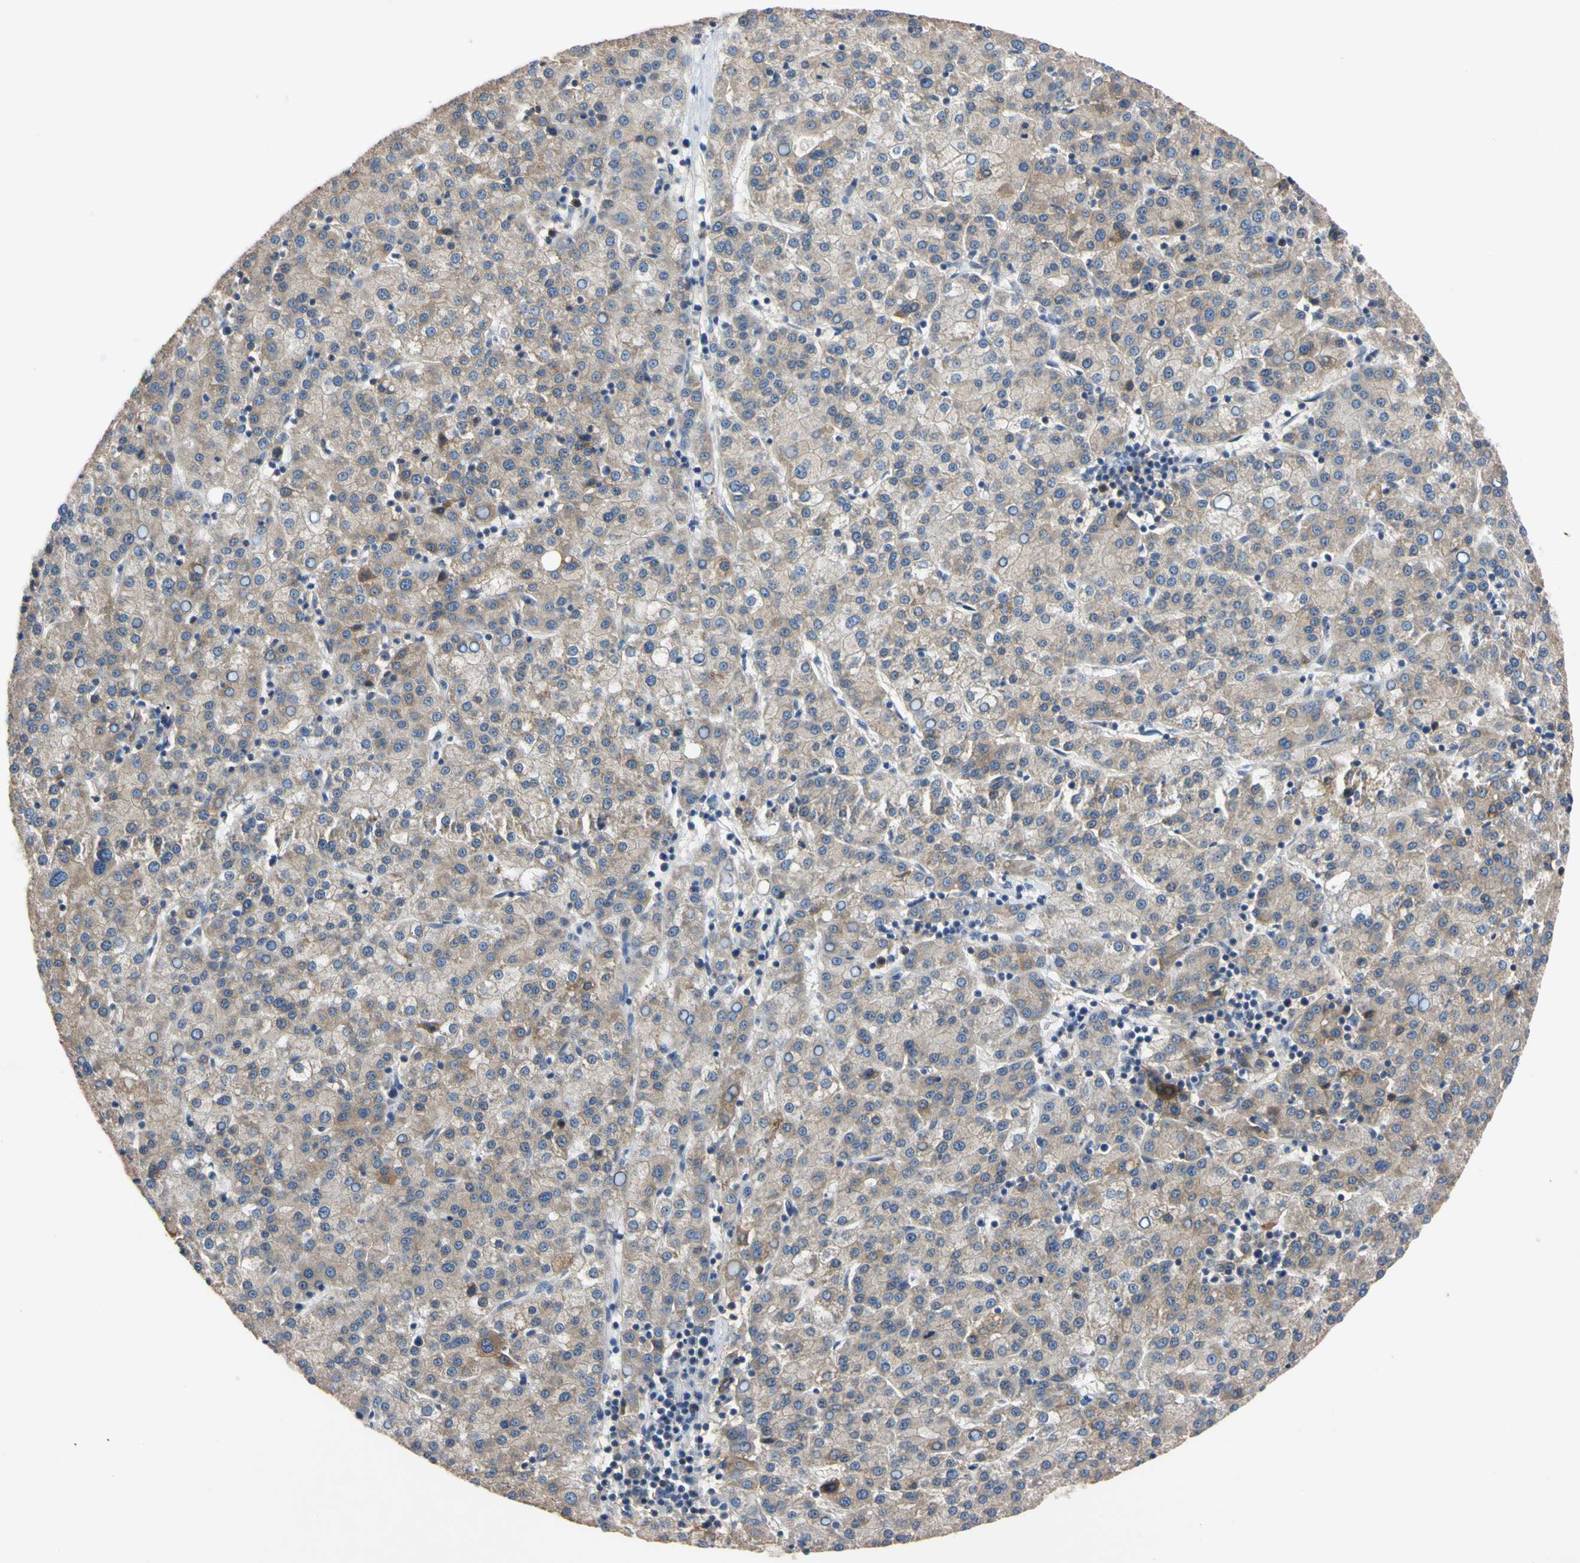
{"staining": {"intensity": "weak", "quantity": ">75%", "location": "cytoplasmic/membranous"}, "tissue": "liver cancer", "cell_type": "Tumor cells", "image_type": "cancer", "snomed": [{"axis": "morphology", "description": "Carcinoma, Hepatocellular, NOS"}, {"axis": "topography", "description": "Liver"}], "caption": "High-magnification brightfield microscopy of liver cancer stained with DAB (3,3'-diaminobenzidine) (brown) and counterstained with hematoxylin (blue). tumor cells exhibit weak cytoplasmic/membranous positivity is identified in approximately>75% of cells. (DAB = brown stain, brightfield microscopy at high magnification).", "gene": "PNKD", "patient": {"sex": "female", "age": 58}}